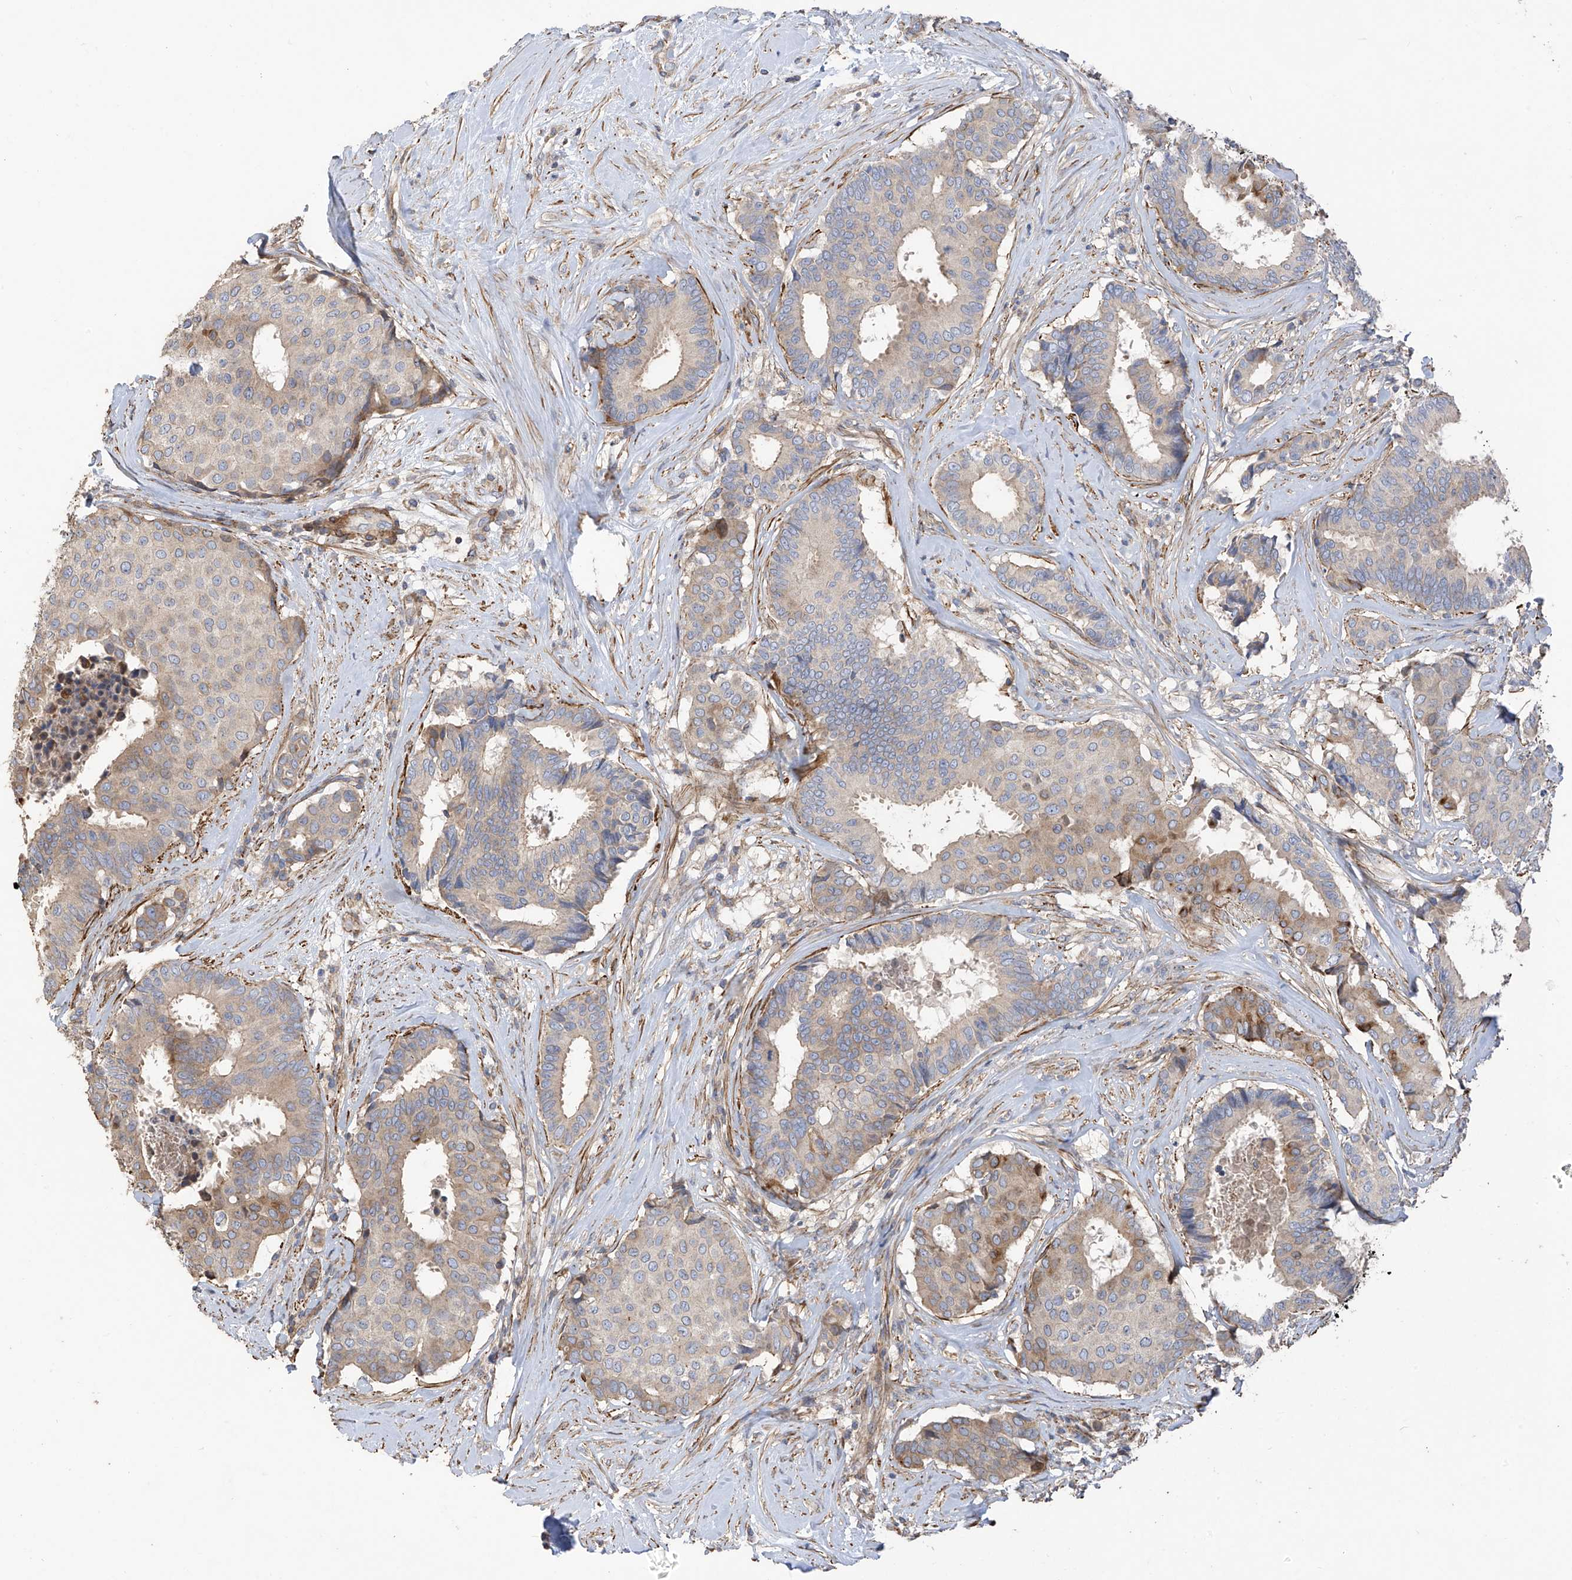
{"staining": {"intensity": "moderate", "quantity": "<25%", "location": "cytoplasmic/membranous"}, "tissue": "breast cancer", "cell_type": "Tumor cells", "image_type": "cancer", "snomed": [{"axis": "morphology", "description": "Duct carcinoma"}, {"axis": "topography", "description": "Breast"}], "caption": "Breast cancer was stained to show a protein in brown. There is low levels of moderate cytoplasmic/membranous positivity in about <25% of tumor cells. (Brightfield microscopy of DAB IHC at high magnification).", "gene": "SLC43A3", "patient": {"sex": "female", "age": 75}}